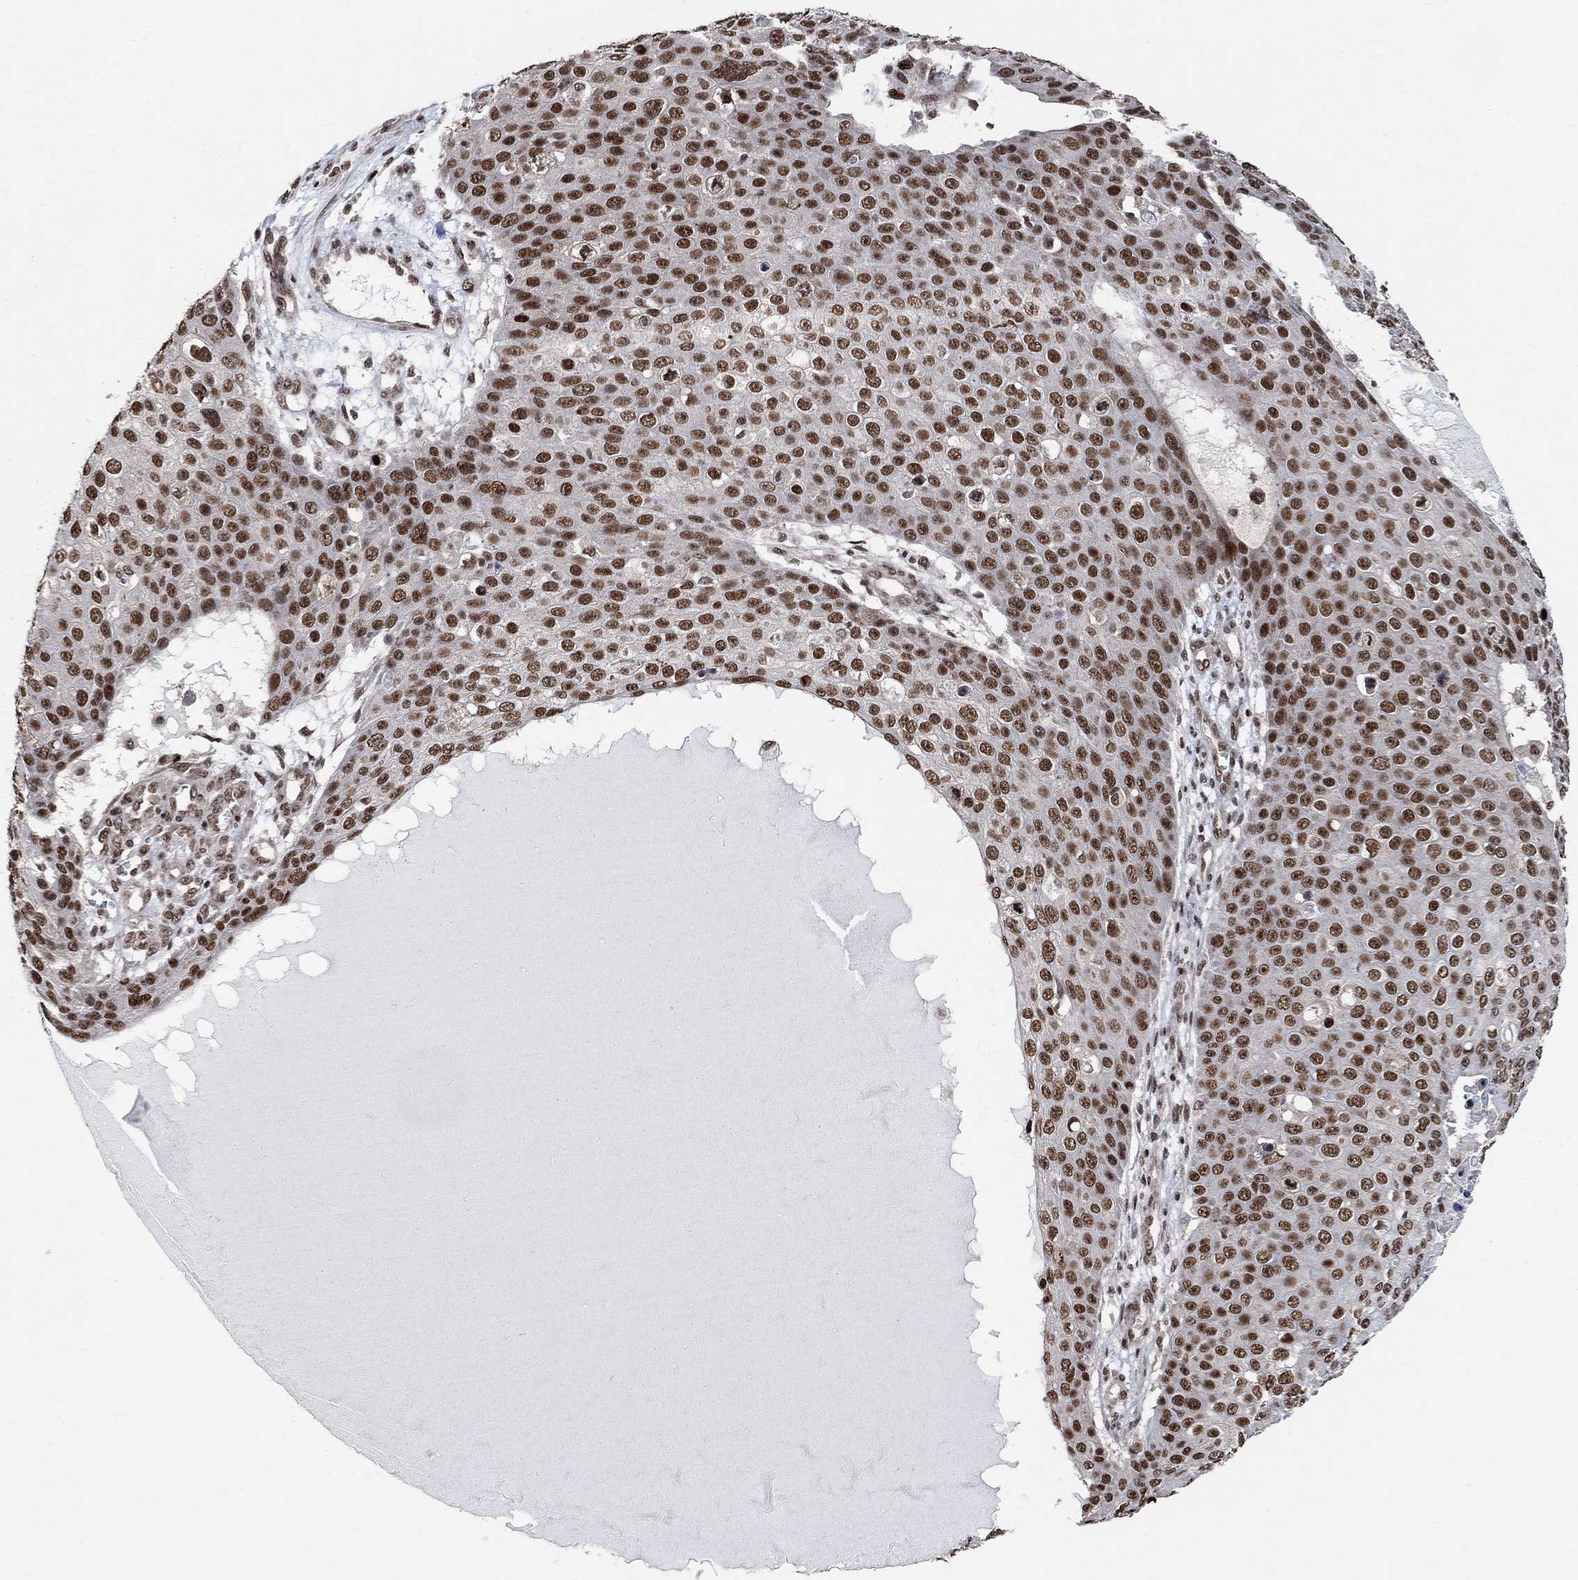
{"staining": {"intensity": "strong", "quantity": ">75%", "location": "nuclear"}, "tissue": "skin cancer", "cell_type": "Tumor cells", "image_type": "cancer", "snomed": [{"axis": "morphology", "description": "Squamous cell carcinoma, NOS"}, {"axis": "topography", "description": "Skin"}], "caption": "Protein analysis of skin squamous cell carcinoma tissue displays strong nuclear expression in approximately >75% of tumor cells.", "gene": "E4F1", "patient": {"sex": "male", "age": 71}}